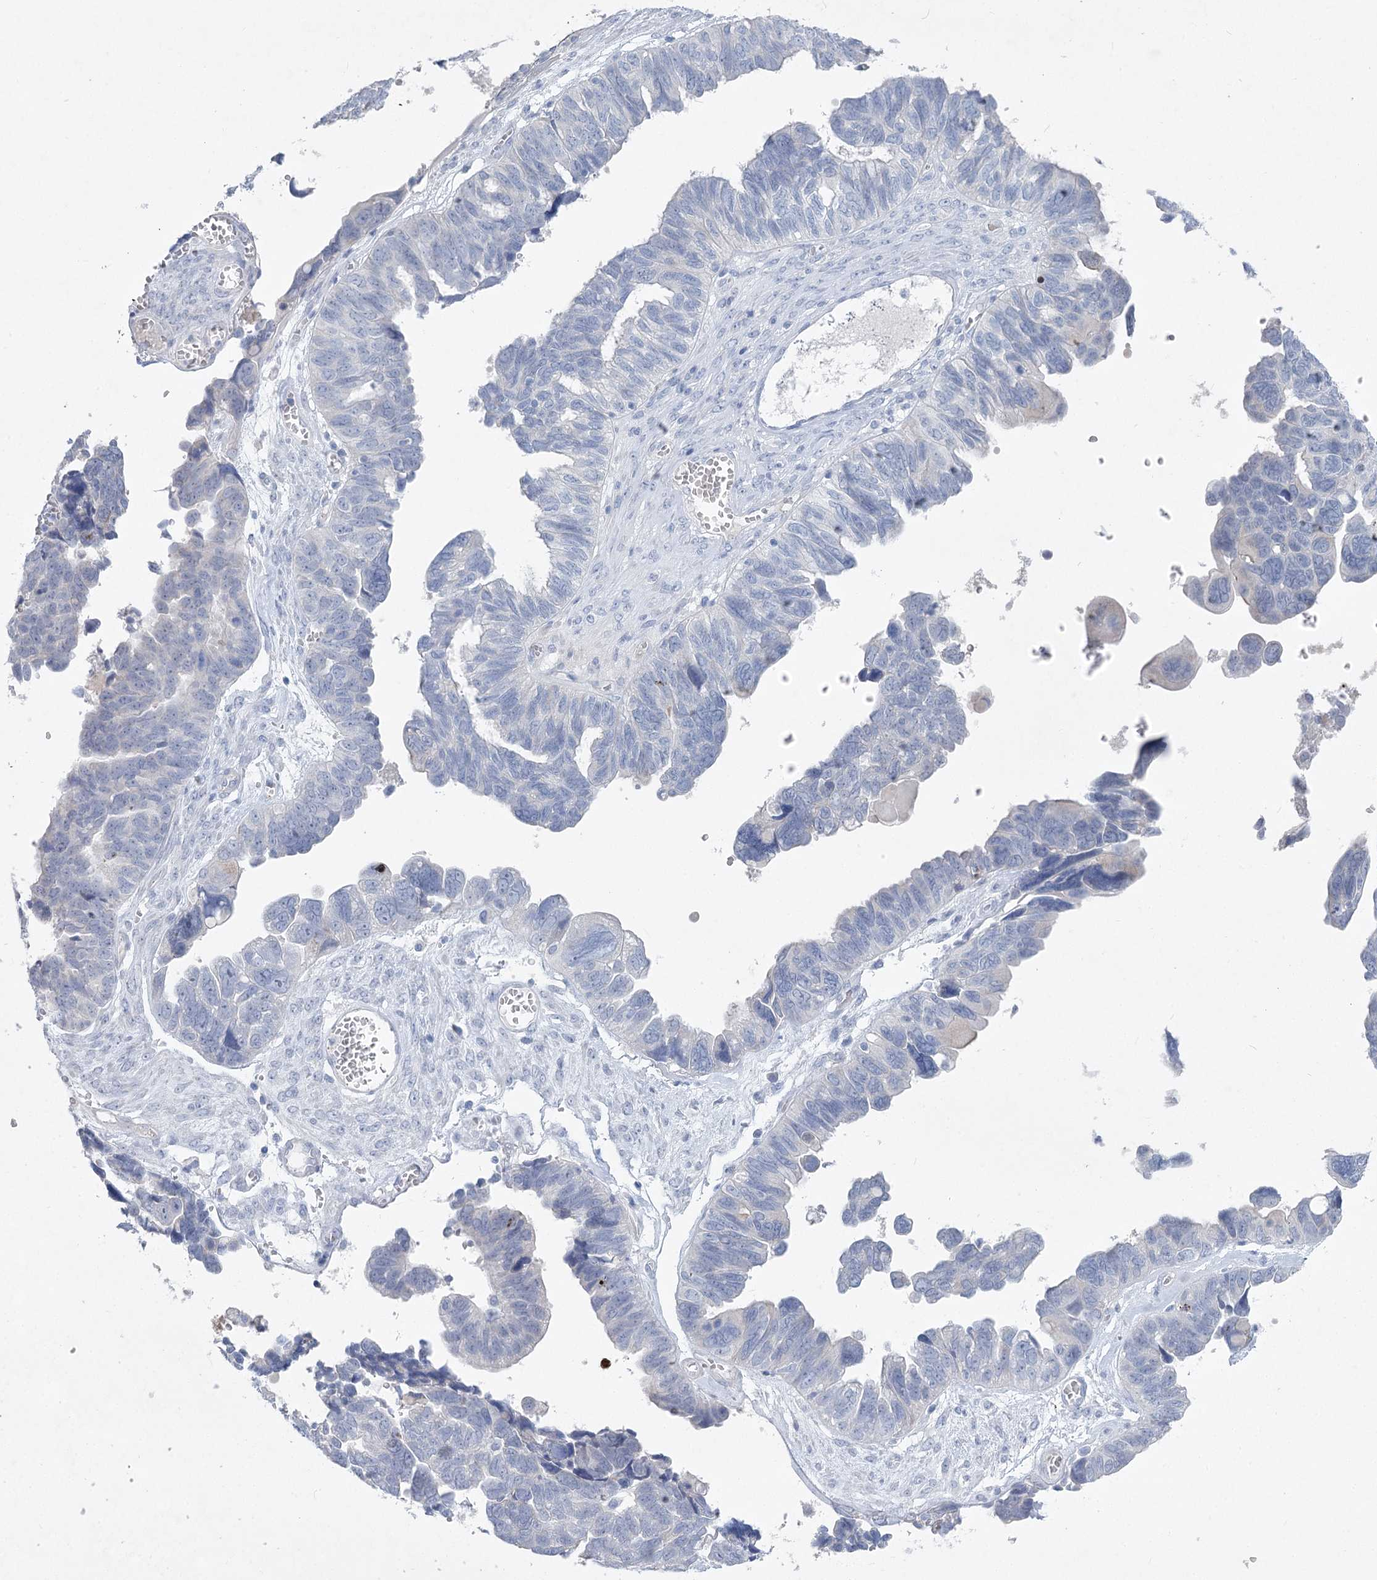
{"staining": {"intensity": "negative", "quantity": "none", "location": "none"}, "tissue": "ovarian cancer", "cell_type": "Tumor cells", "image_type": "cancer", "snomed": [{"axis": "morphology", "description": "Cystadenocarcinoma, serous, NOS"}, {"axis": "topography", "description": "Ovary"}], "caption": "Immunohistochemistry (IHC) histopathology image of human ovarian cancer stained for a protein (brown), which shows no expression in tumor cells.", "gene": "WDR74", "patient": {"sex": "female", "age": 79}}